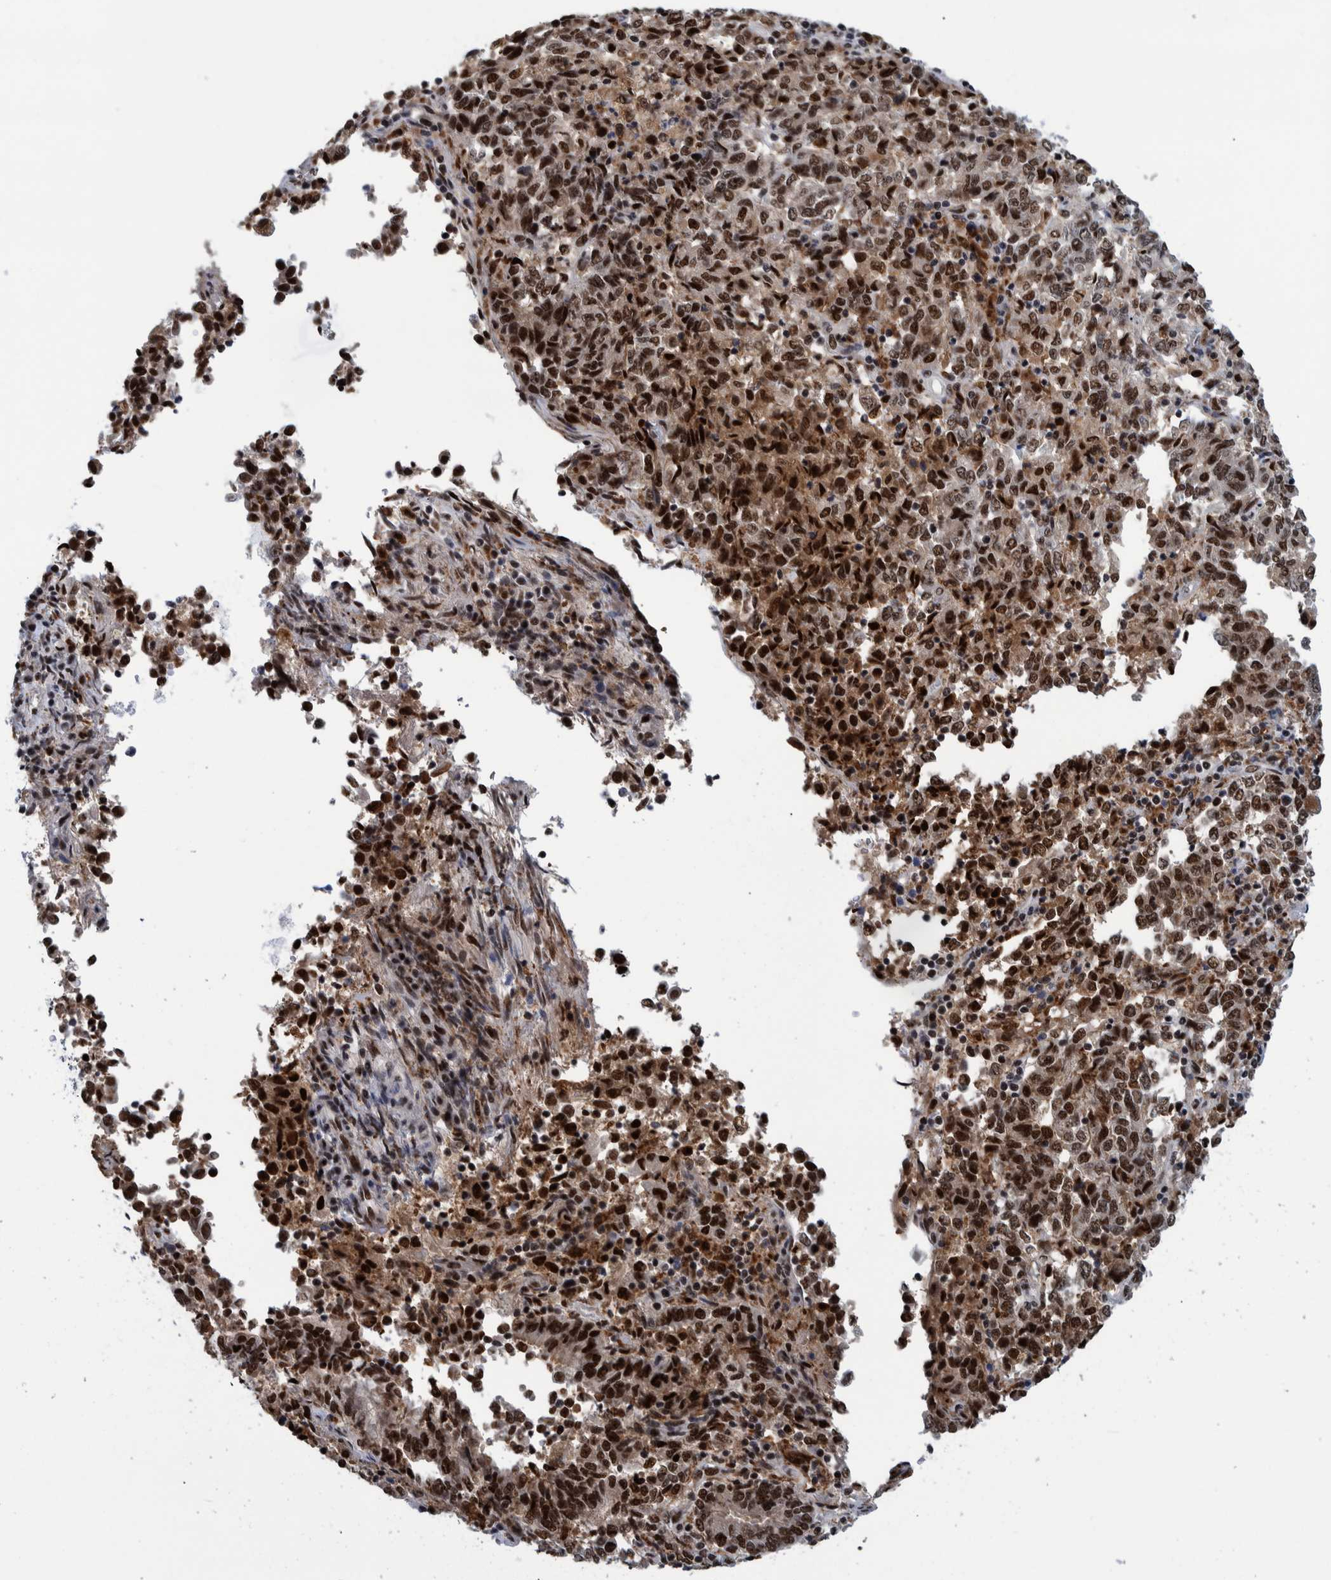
{"staining": {"intensity": "strong", "quantity": ">75%", "location": "nuclear"}, "tissue": "endometrial cancer", "cell_type": "Tumor cells", "image_type": "cancer", "snomed": [{"axis": "morphology", "description": "Adenocarcinoma, NOS"}, {"axis": "topography", "description": "Endometrium"}], "caption": "Protein expression analysis of human endometrial cancer reveals strong nuclear positivity in about >75% of tumor cells. (brown staining indicates protein expression, while blue staining denotes nuclei).", "gene": "EFTUD2", "patient": {"sex": "female", "age": 80}}